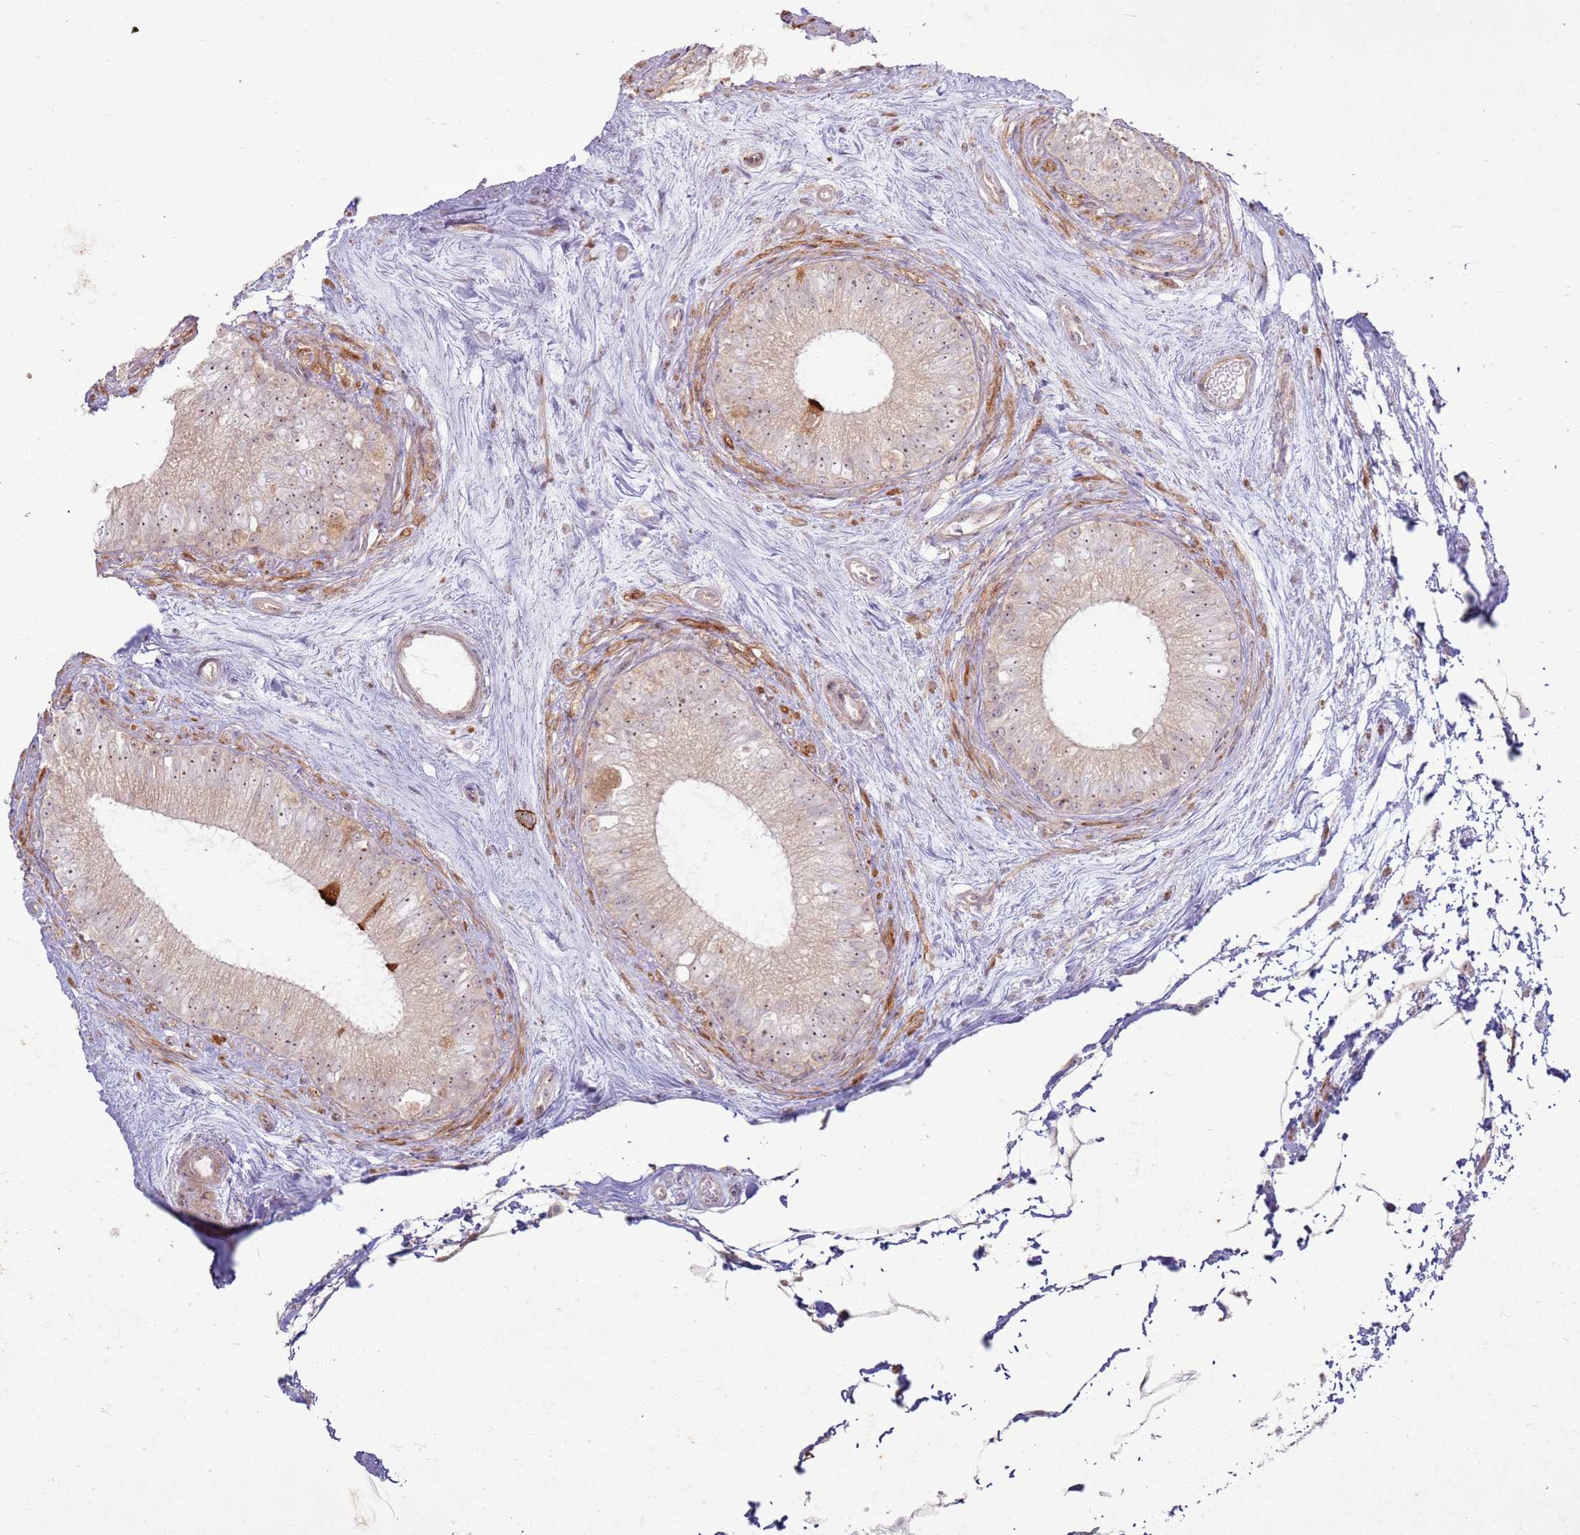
{"staining": {"intensity": "strong", "quantity": "<25%", "location": "cytoplasmic/membranous,nuclear"}, "tissue": "epididymis", "cell_type": "Glandular cells", "image_type": "normal", "snomed": [{"axis": "morphology", "description": "Normal tissue, NOS"}, {"axis": "topography", "description": "Epididymis"}], "caption": "The photomicrograph displays staining of unremarkable epididymis, revealing strong cytoplasmic/membranous,nuclear protein positivity (brown color) within glandular cells.", "gene": "CNPY1", "patient": {"sex": "male", "age": 71}}